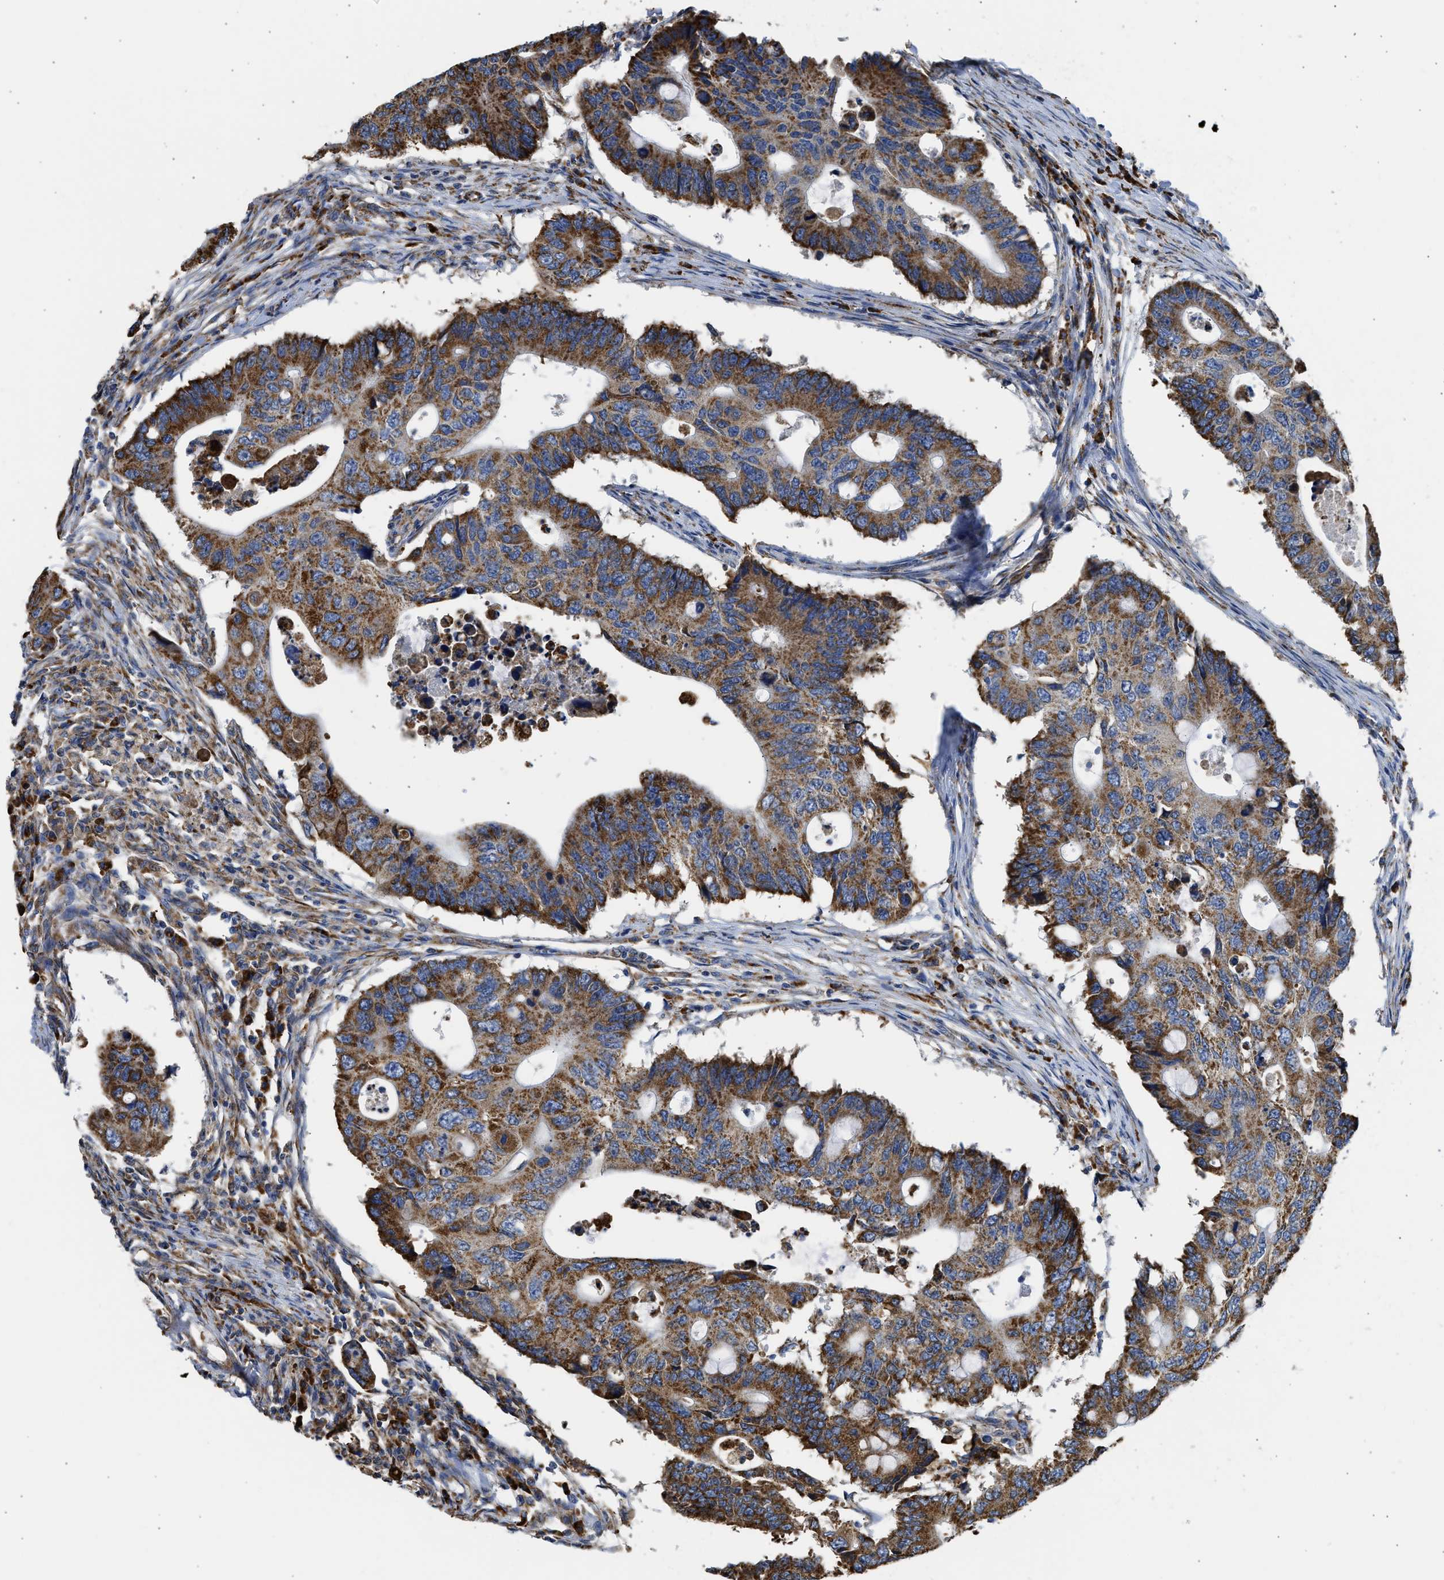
{"staining": {"intensity": "strong", "quantity": ">75%", "location": "cytoplasmic/membranous"}, "tissue": "colorectal cancer", "cell_type": "Tumor cells", "image_type": "cancer", "snomed": [{"axis": "morphology", "description": "Adenocarcinoma, NOS"}, {"axis": "topography", "description": "Colon"}], "caption": "A photomicrograph of human colorectal cancer stained for a protein demonstrates strong cytoplasmic/membranous brown staining in tumor cells.", "gene": "CYCS", "patient": {"sex": "male", "age": 71}}